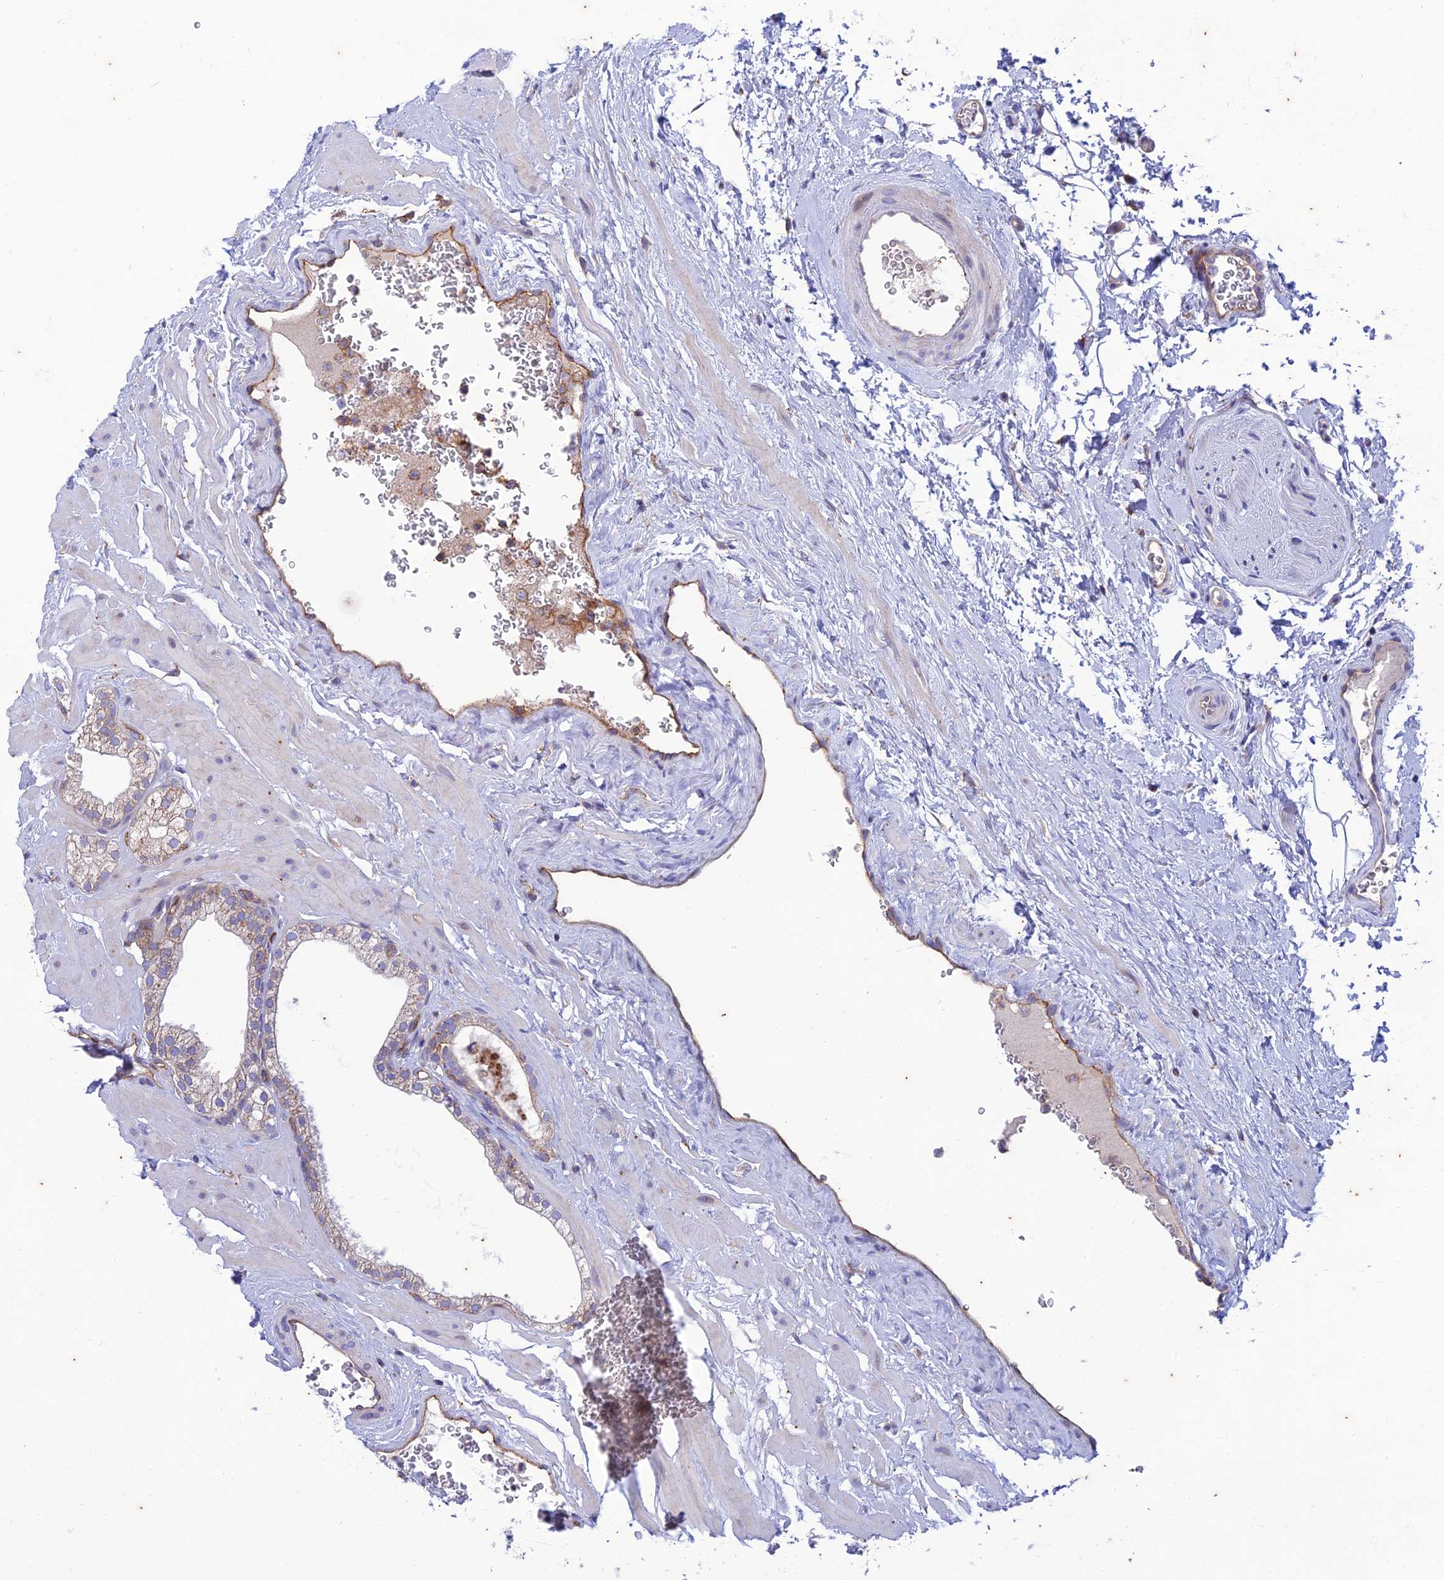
{"staining": {"intensity": "weak", "quantity": ">75%", "location": "cytoplasmic/membranous"}, "tissue": "prostate", "cell_type": "Glandular cells", "image_type": "normal", "snomed": [{"axis": "morphology", "description": "Normal tissue, NOS"}, {"axis": "morphology", "description": "Urothelial carcinoma, Low grade"}, {"axis": "topography", "description": "Urinary bladder"}, {"axis": "topography", "description": "Prostate"}], "caption": "Glandular cells exhibit weak cytoplasmic/membranous positivity in approximately >75% of cells in unremarkable prostate.", "gene": "PIMREG", "patient": {"sex": "male", "age": 60}}